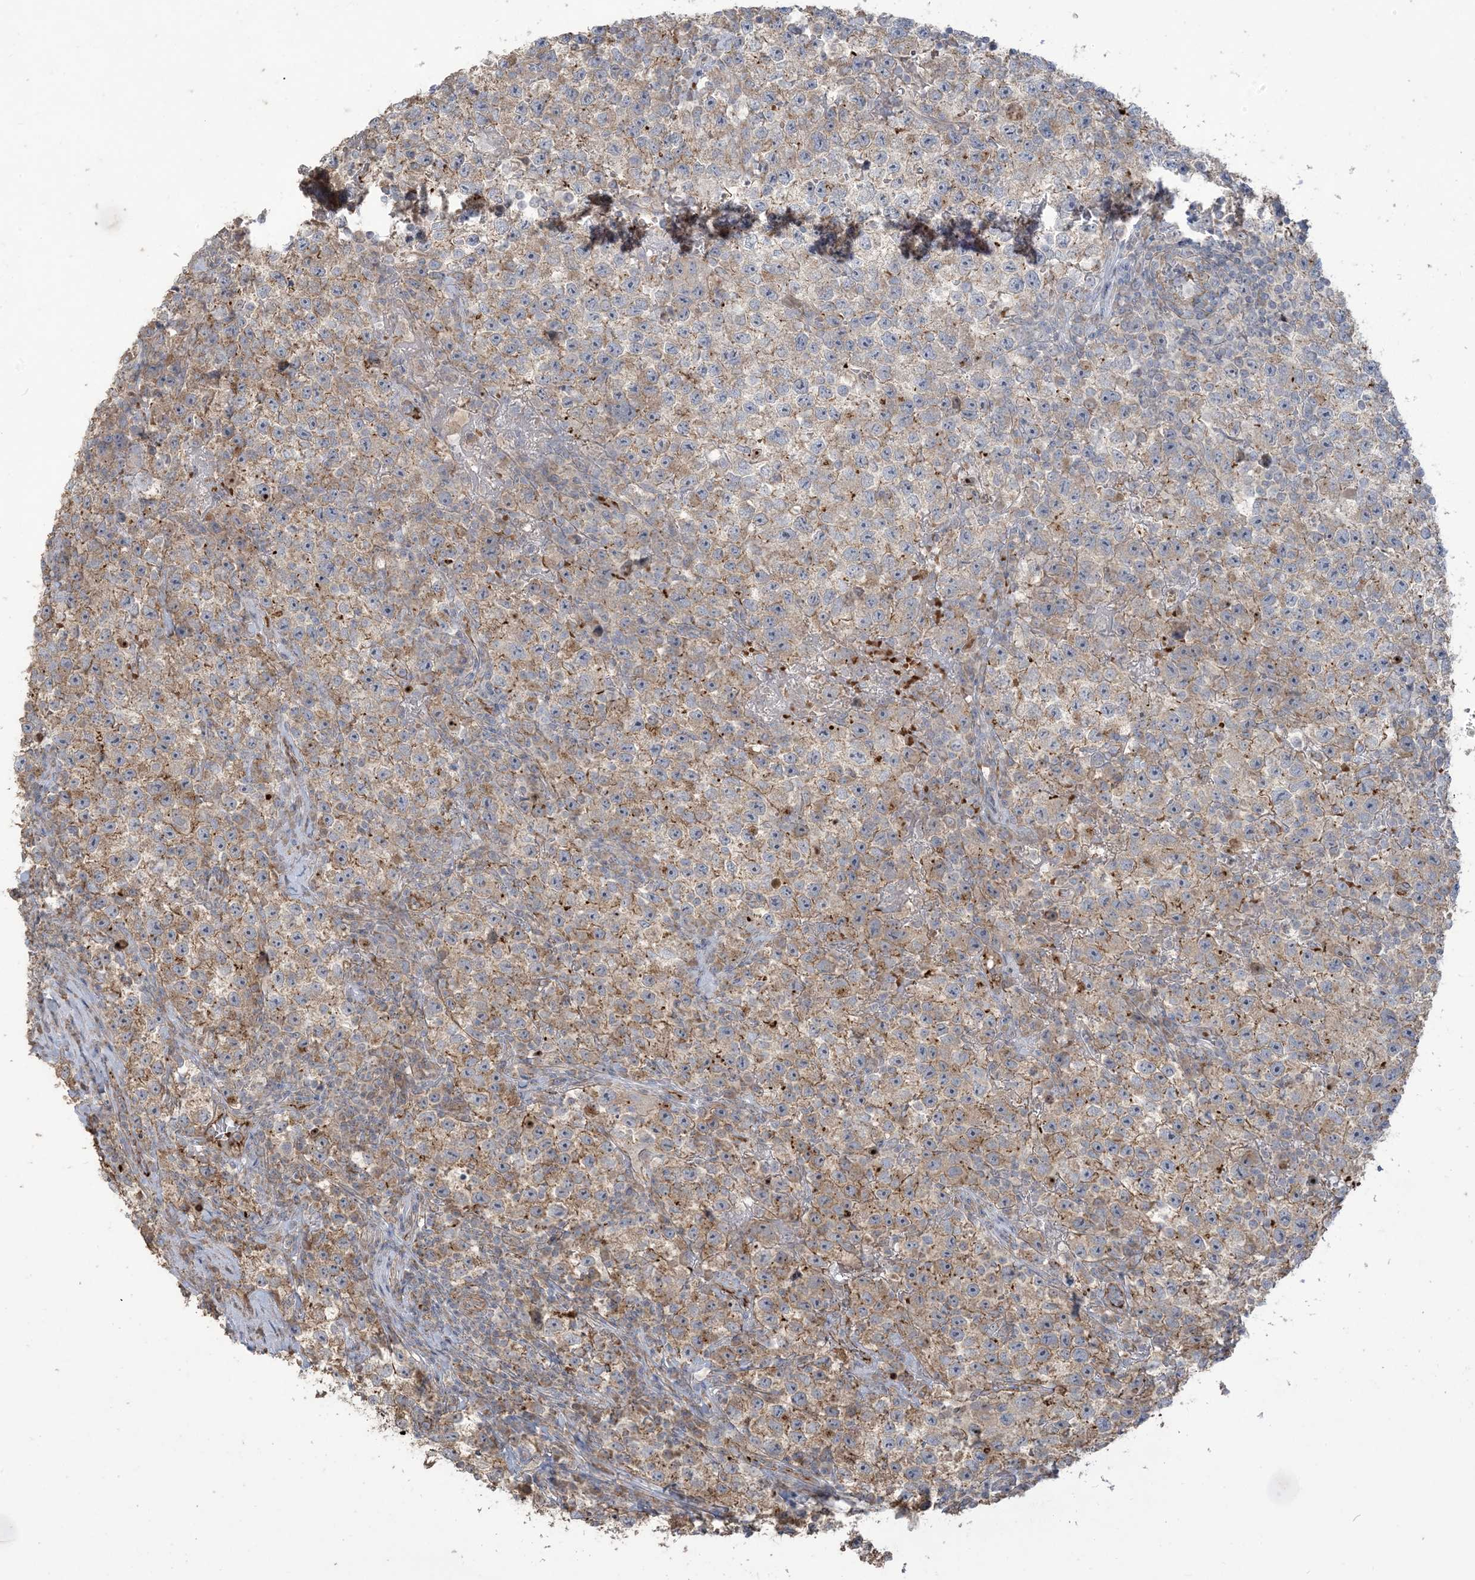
{"staining": {"intensity": "weak", "quantity": "25%-75%", "location": "cytoplasmic/membranous"}, "tissue": "testis cancer", "cell_type": "Tumor cells", "image_type": "cancer", "snomed": [{"axis": "morphology", "description": "Seminoma, NOS"}, {"axis": "topography", "description": "Testis"}], "caption": "Protein expression analysis of testis cancer exhibits weak cytoplasmic/membranous expression in about 25%-75% of tumor cells.", "gene": "KLHL18", "patient": {"sex": "male", "age": 22}}